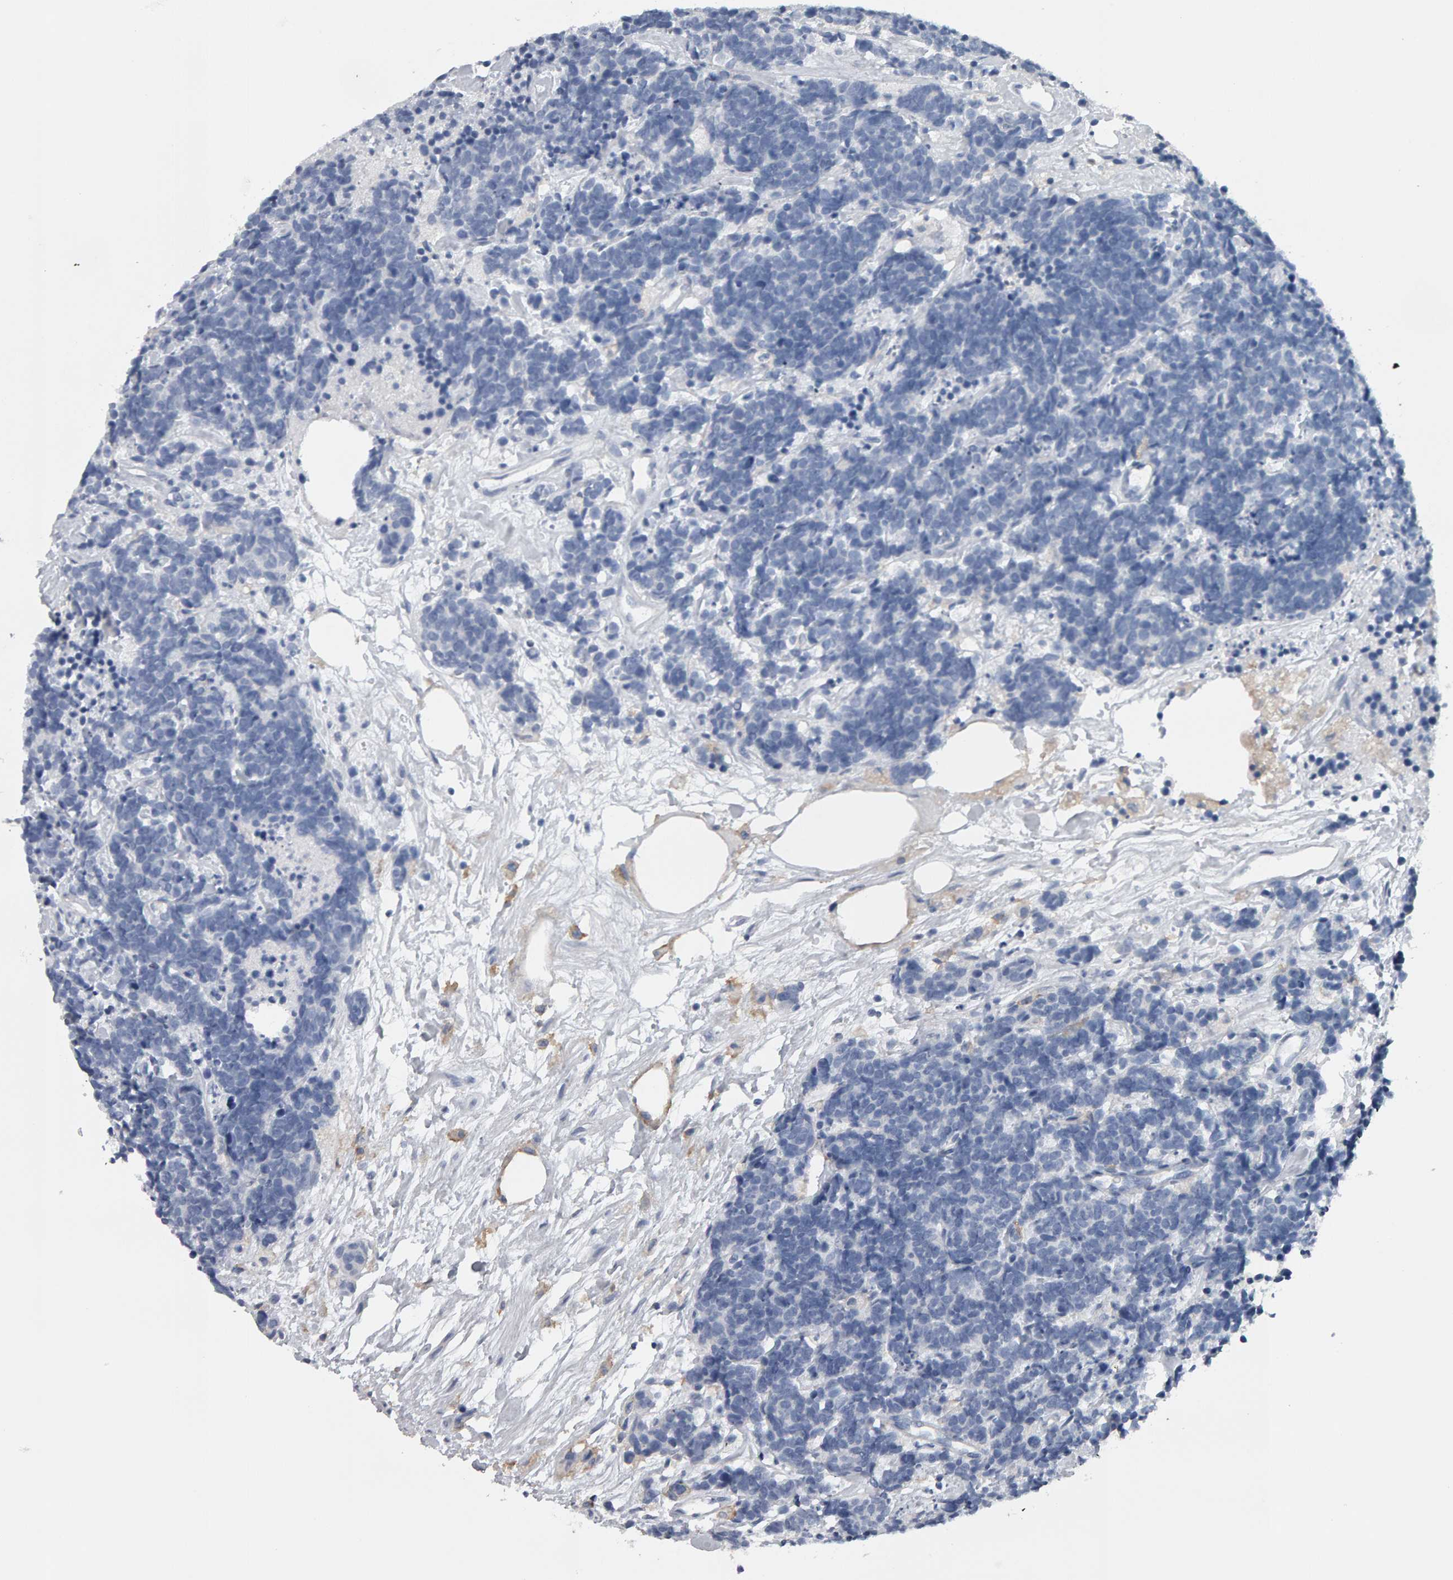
{"staining": {"intensity": "negative", "quantity": "none", "location": "none"}, "tissue": "carcinoid", "cell_type": "Tumor cells", "image_type": "cancer", "snomed": [{"axis": "morphology", "description": "Carcinoma, NOS"}, {"axis": "morphology", "description": "Carcinoid, malignant, NOS"}, {"axis": "topography", "description": "Urinary bladder"}], "caption": "Immunohistochemical staining of carcinoid shows no significant staining in tumor cells.", "gene": "CD38", "patient": {"sex": "male", "age": 57}}